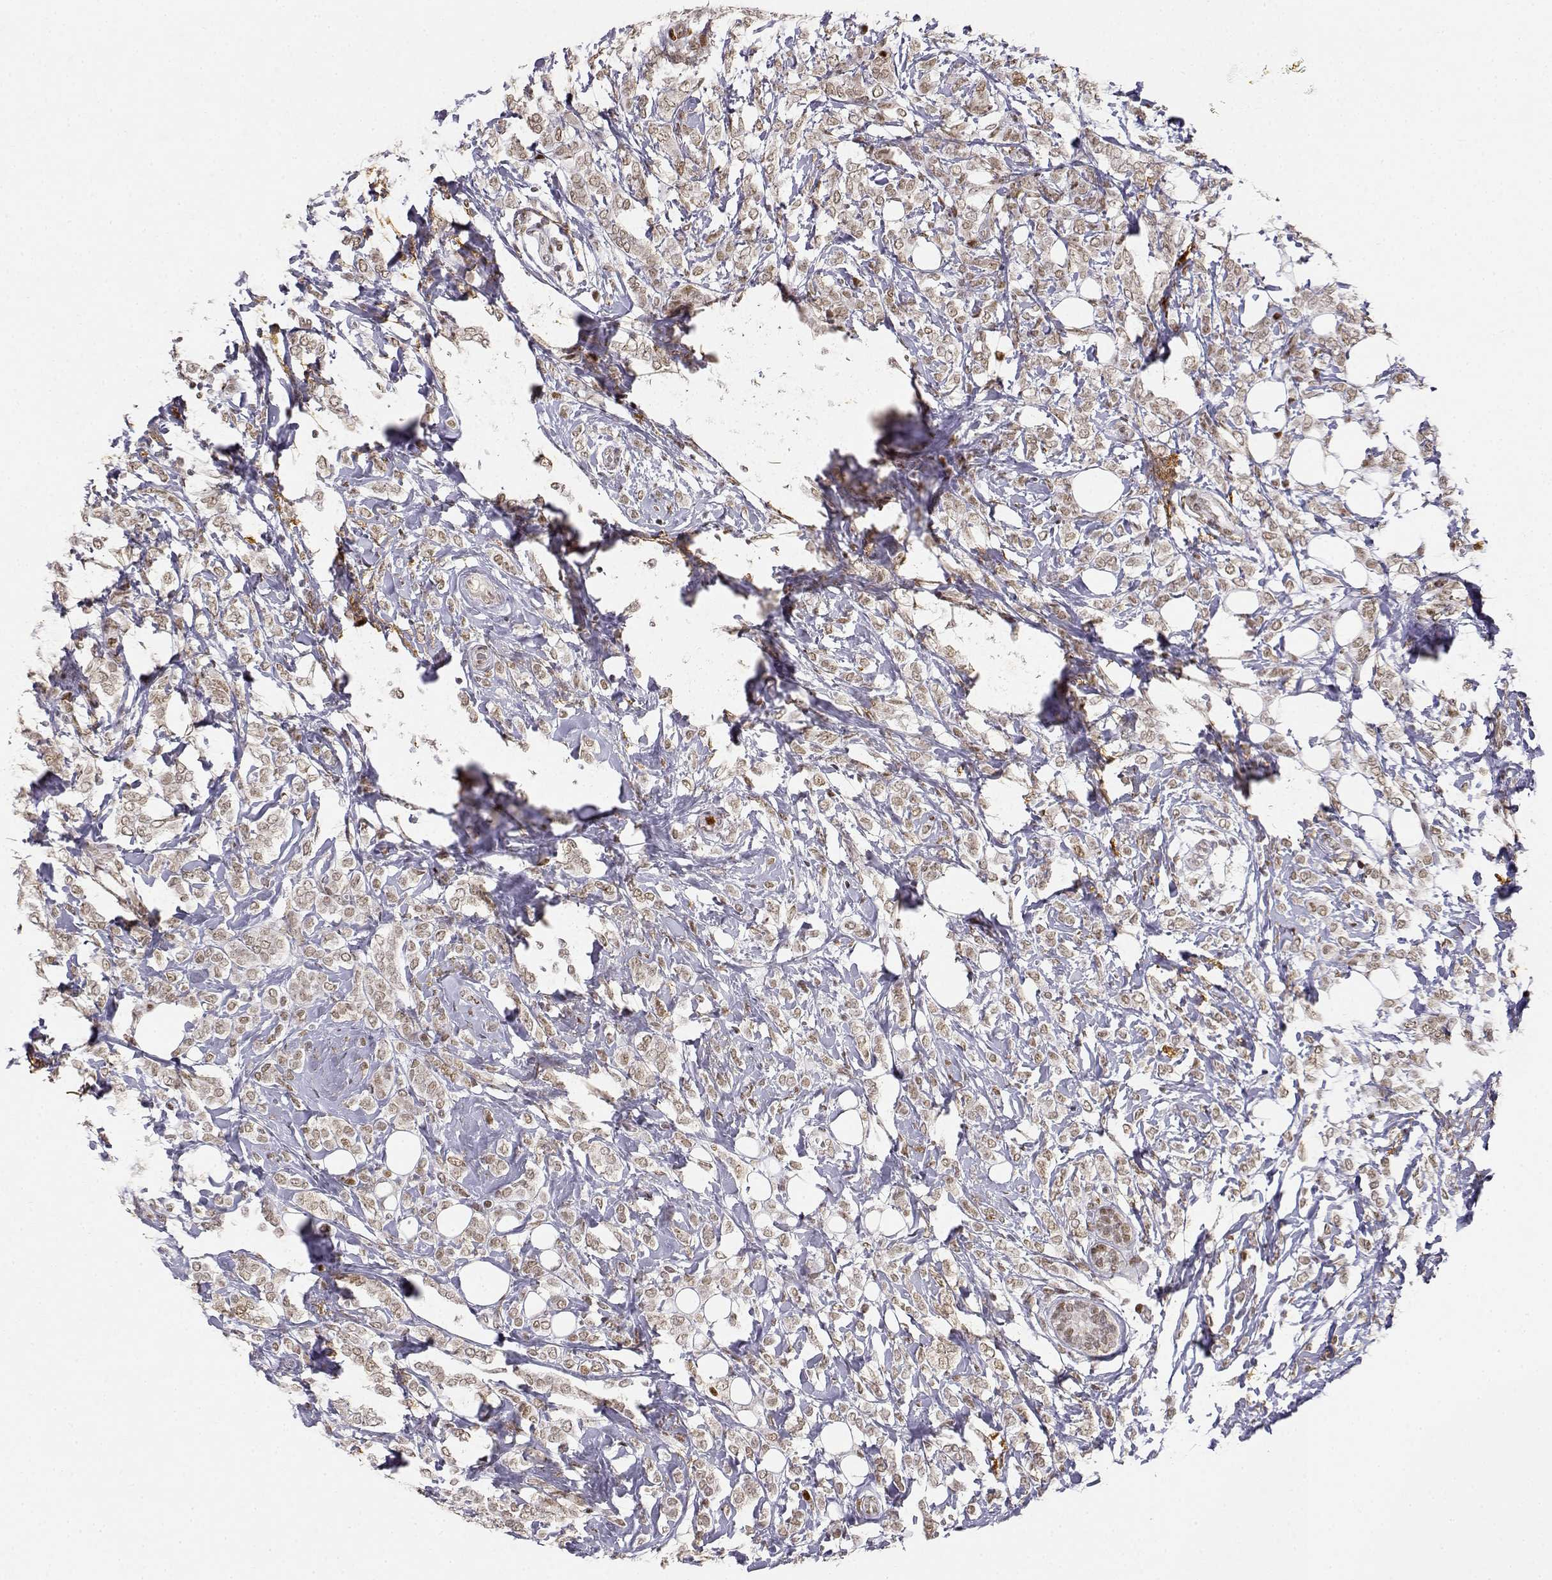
{"staining": {"intensity": "weak", "quantity": ">75%", "location": "nuclear"}, "tissue": "breast cancer", "cell_type": "Tumor cells", "image_type": "cancer", "snomed": [{"axis": "morphology", "description": "Lobular carcinoma"}, {"axis": "topography", "description": "Breast"}], "caption": "A micrograph of breast cancer stained for a protein exhibits weak nuclear brown staining in tumor cells.", "gene": "RSF1", "patient": {"sex": "female", "age": 49}}